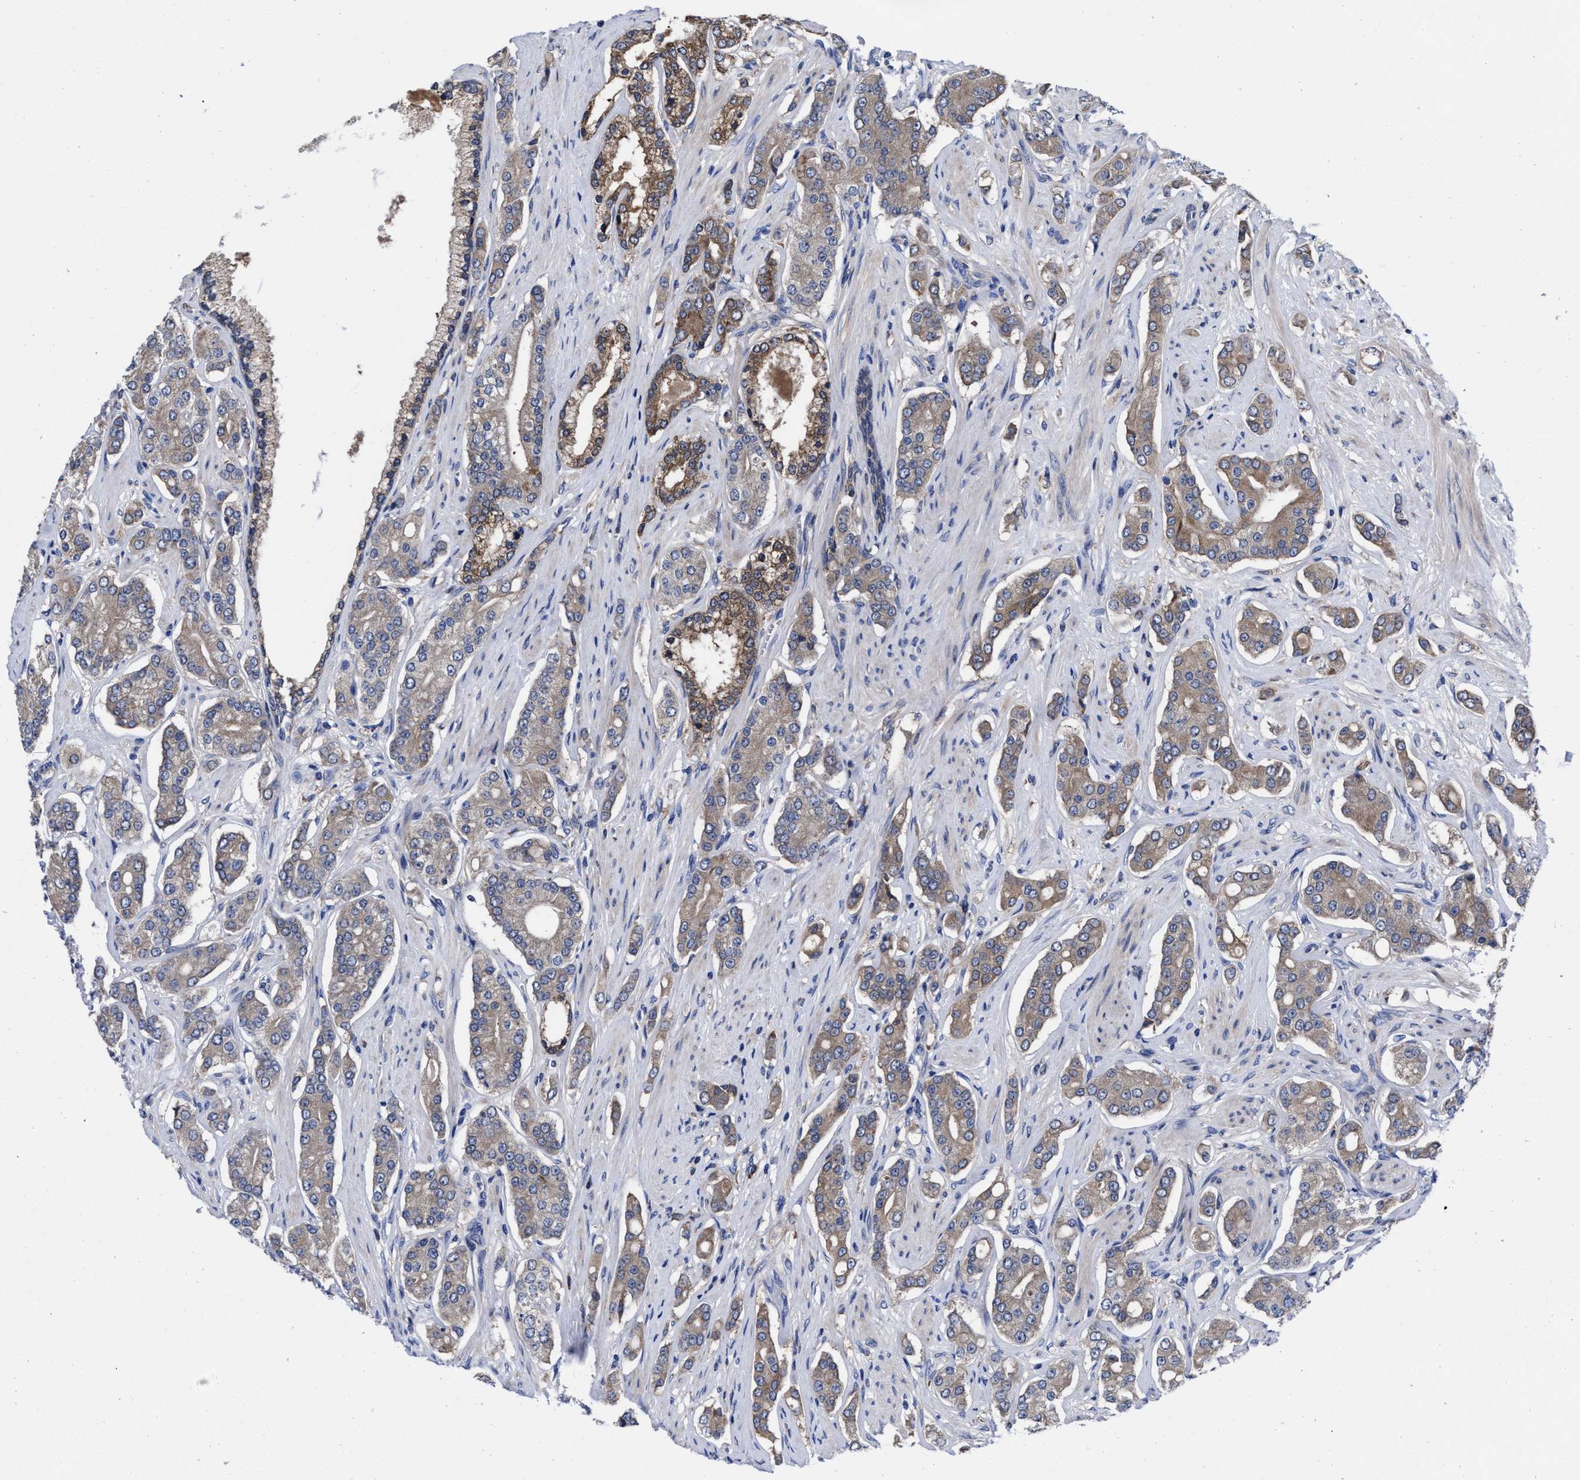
{"staining": {"intensity": "weak", "quantity": ">75%", "location": "cytoplasmic/membranous"}, "tissue": "prostate cancer", "cell_type": "Tumor cells", "image_type": "cancer", "snomed": [{"axis": "morphology", "description": "Adenocarcinoma, High grade"}, {"axis": "topography", "description": "Prostate"}], "caption": "Weak cytoplasmic/membranous staining for a protein is present in approximately >75% of tumor cells of adenocarcinoma (high-grade) (prostate) using immunohistochemistry (IHC).", "gene": "TXNDC17", "patient": {"sex": "male", "age": 71}}